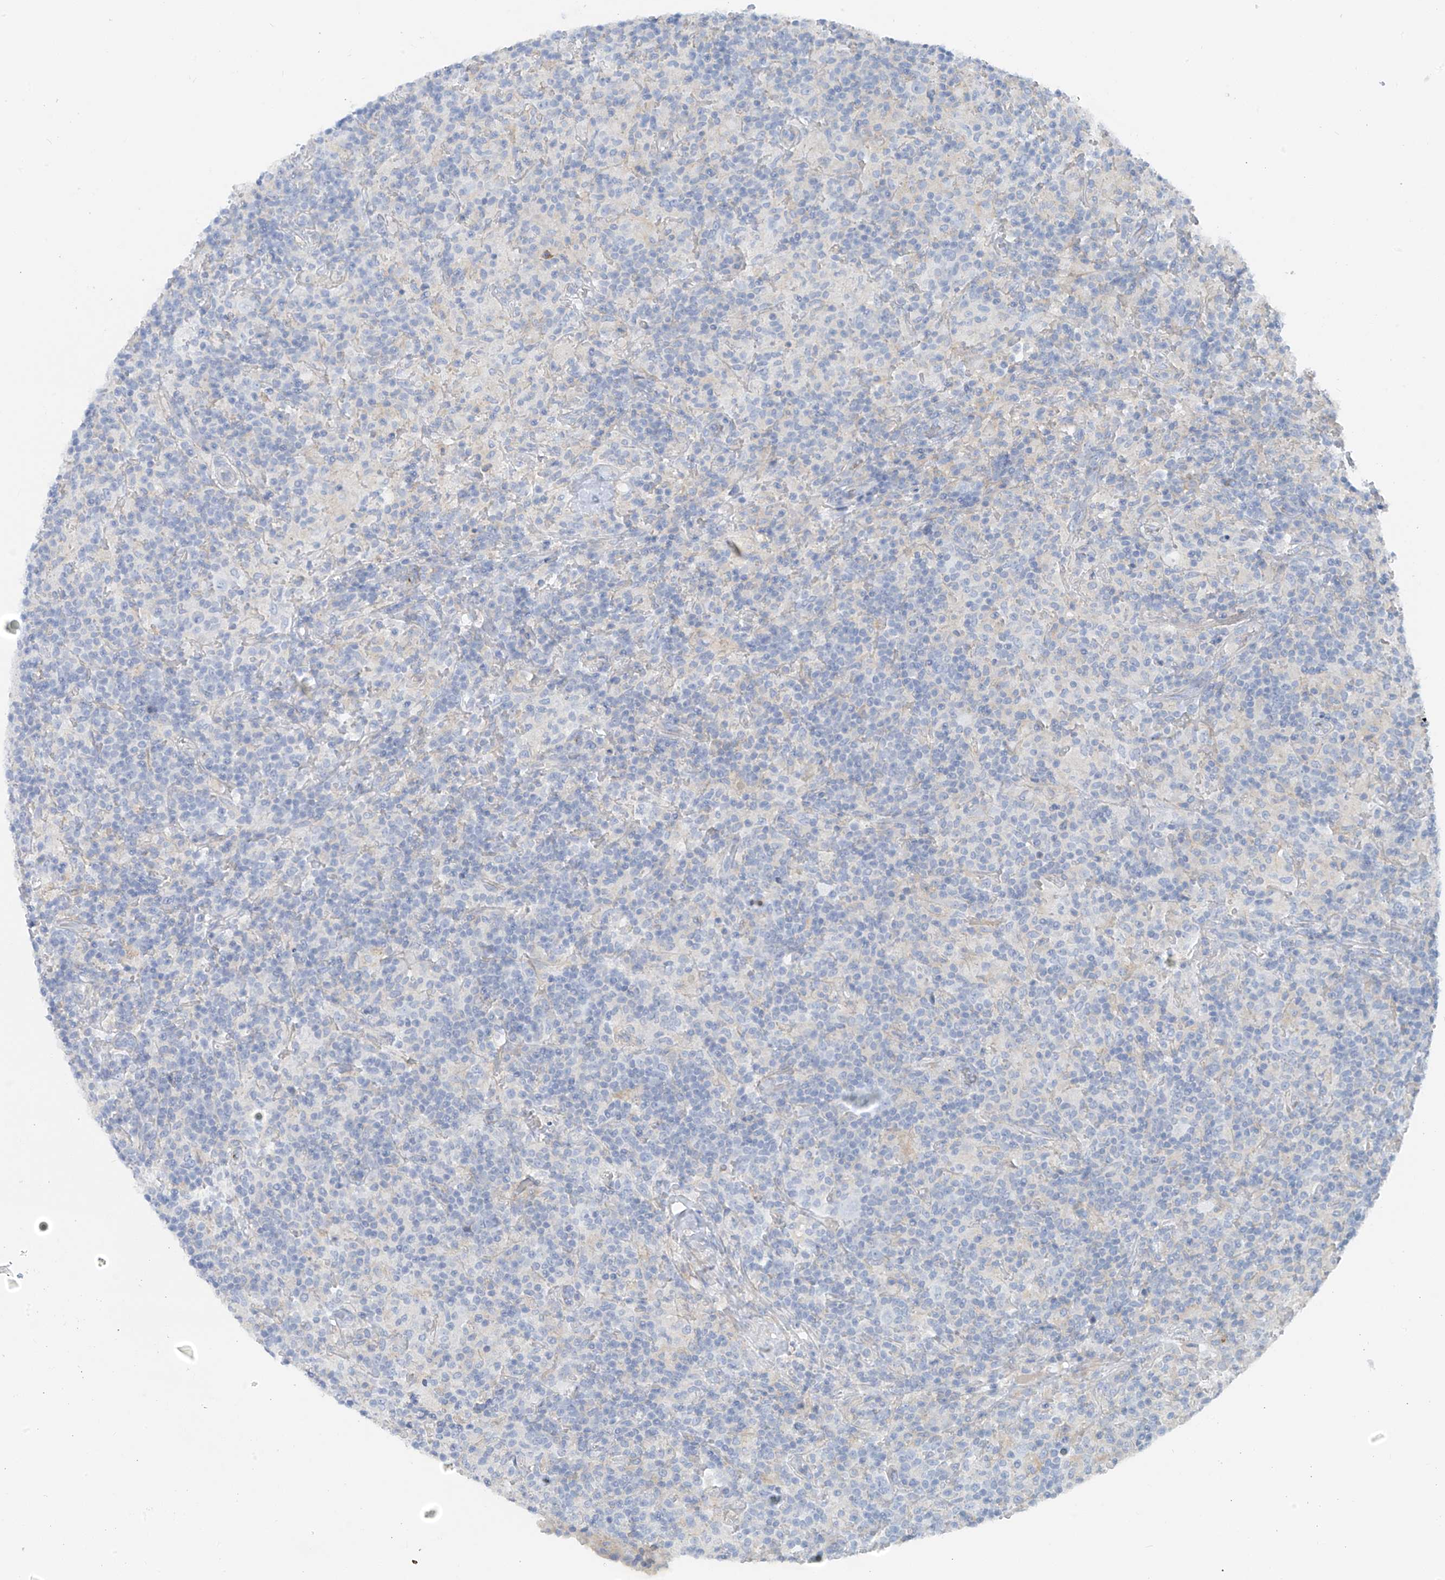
{"staining": {"intensity": "negative", "quantity": "none", "location": "none"}, "tissue": "lymphoma", "cell_type": "Tumor cells", "image_type": "cancer", "snomed": [{"axis": "morphology", "description": "Hodgkin's disease, NOS"}, {"axis": "topography", "description": "Lymph node"}], "caption": "The photomicrograph shows no significant staining in tumor cells of lymphoma.", "gene": "POMGNT2", "patient": {"sex": "male", "age": 70}}